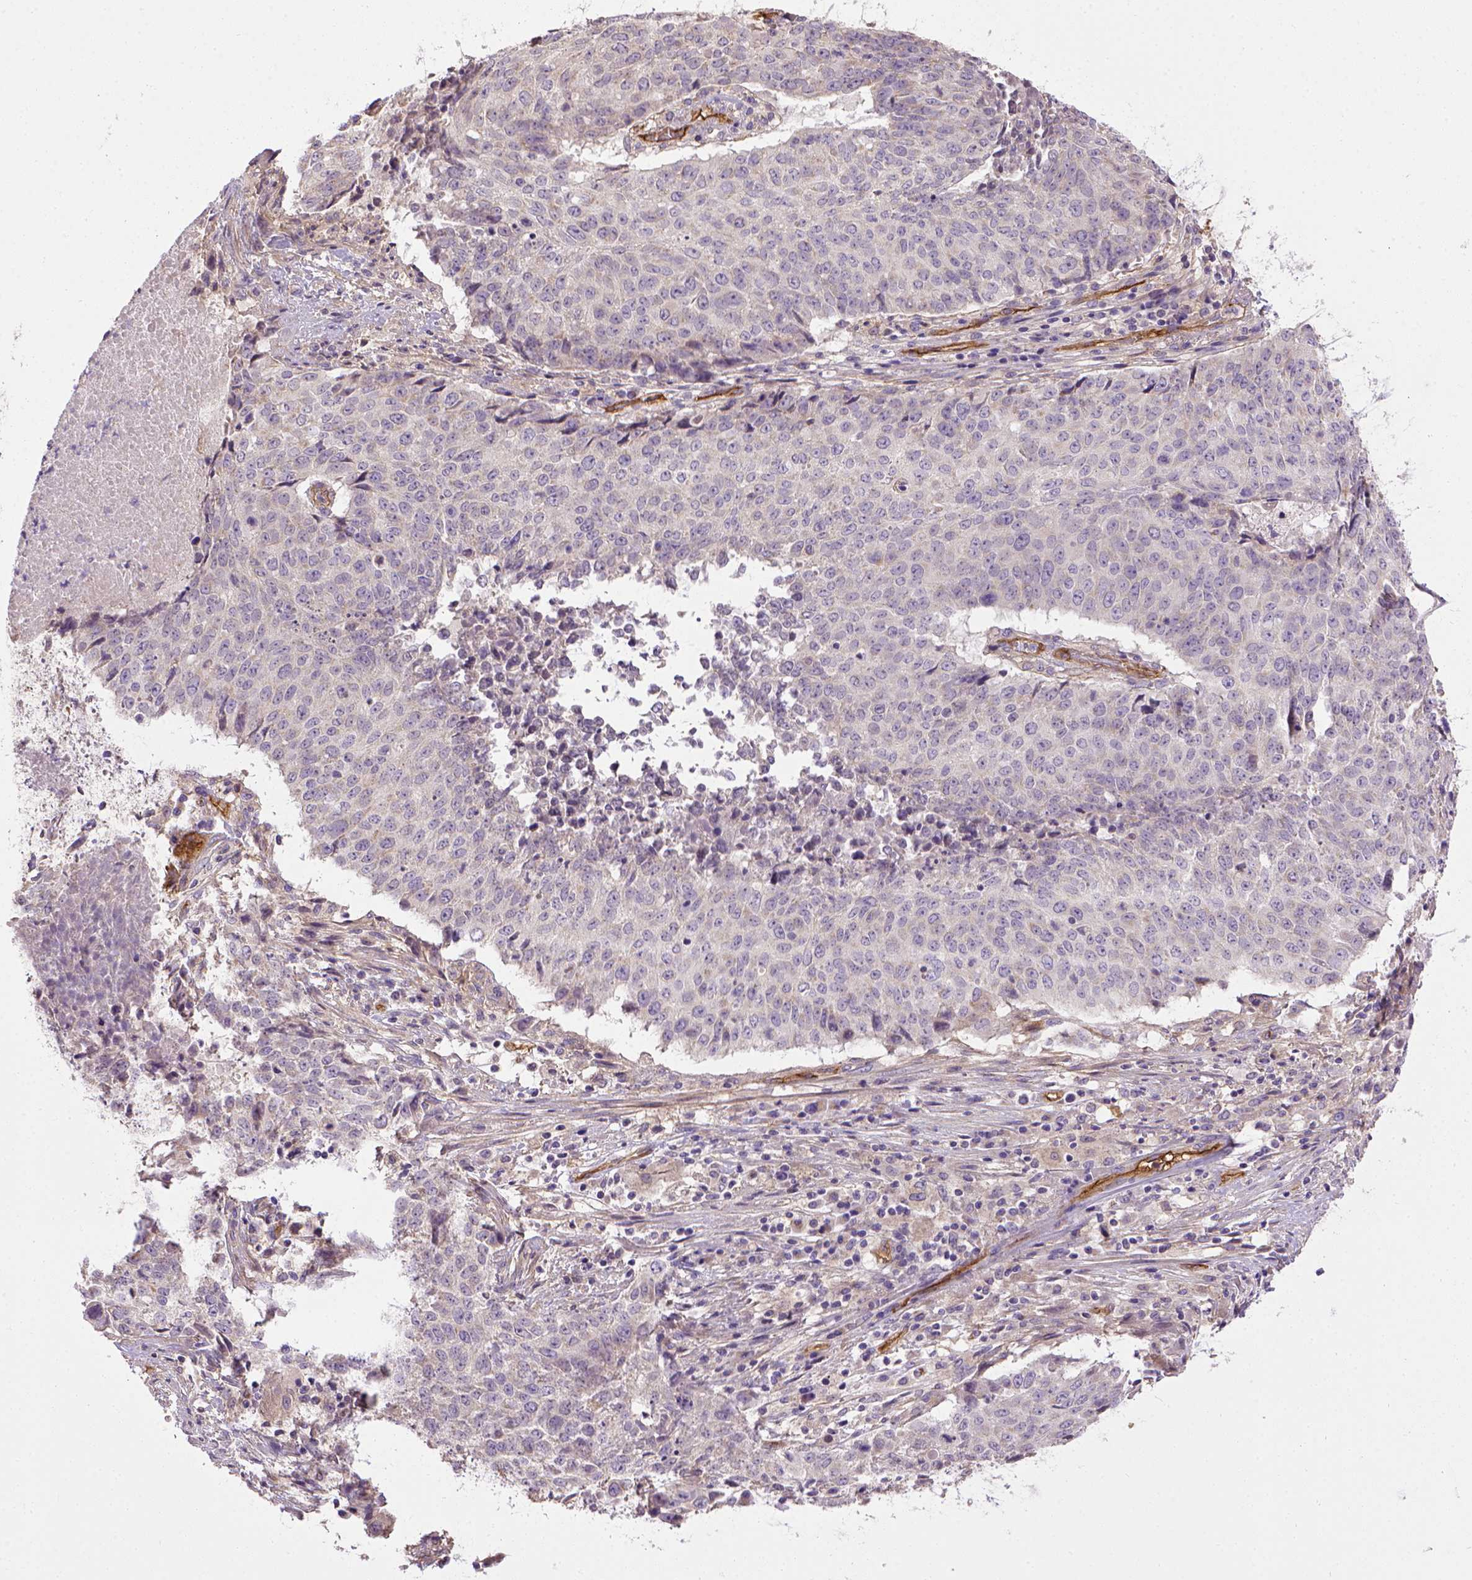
{"staining": {"intensity": "negative", "quantity": "none", "location": "none"}, "tissue": "lung cancer", "cell_type": "Tumor cells", "image_type": "cancer", "snomed": [{"axis": "morphology", "description": "Normal tissue, NOS"}, {"axis": "morphology", "description": "Squamous cell carcinoma, NOS"}, {"axis": "topography", "description": "Bronchus"}, {"axis": "topography", "description": "Lung"}], "caption": "Immunohistochemistry (IHC) image of neoplastic tissue: human lung cancer (squamous cell carcinoma) stained with DAB shows no significant protein staining in tumor cells.", "gene": "ENG", "patient": {"sex": "male", "age": 64}}